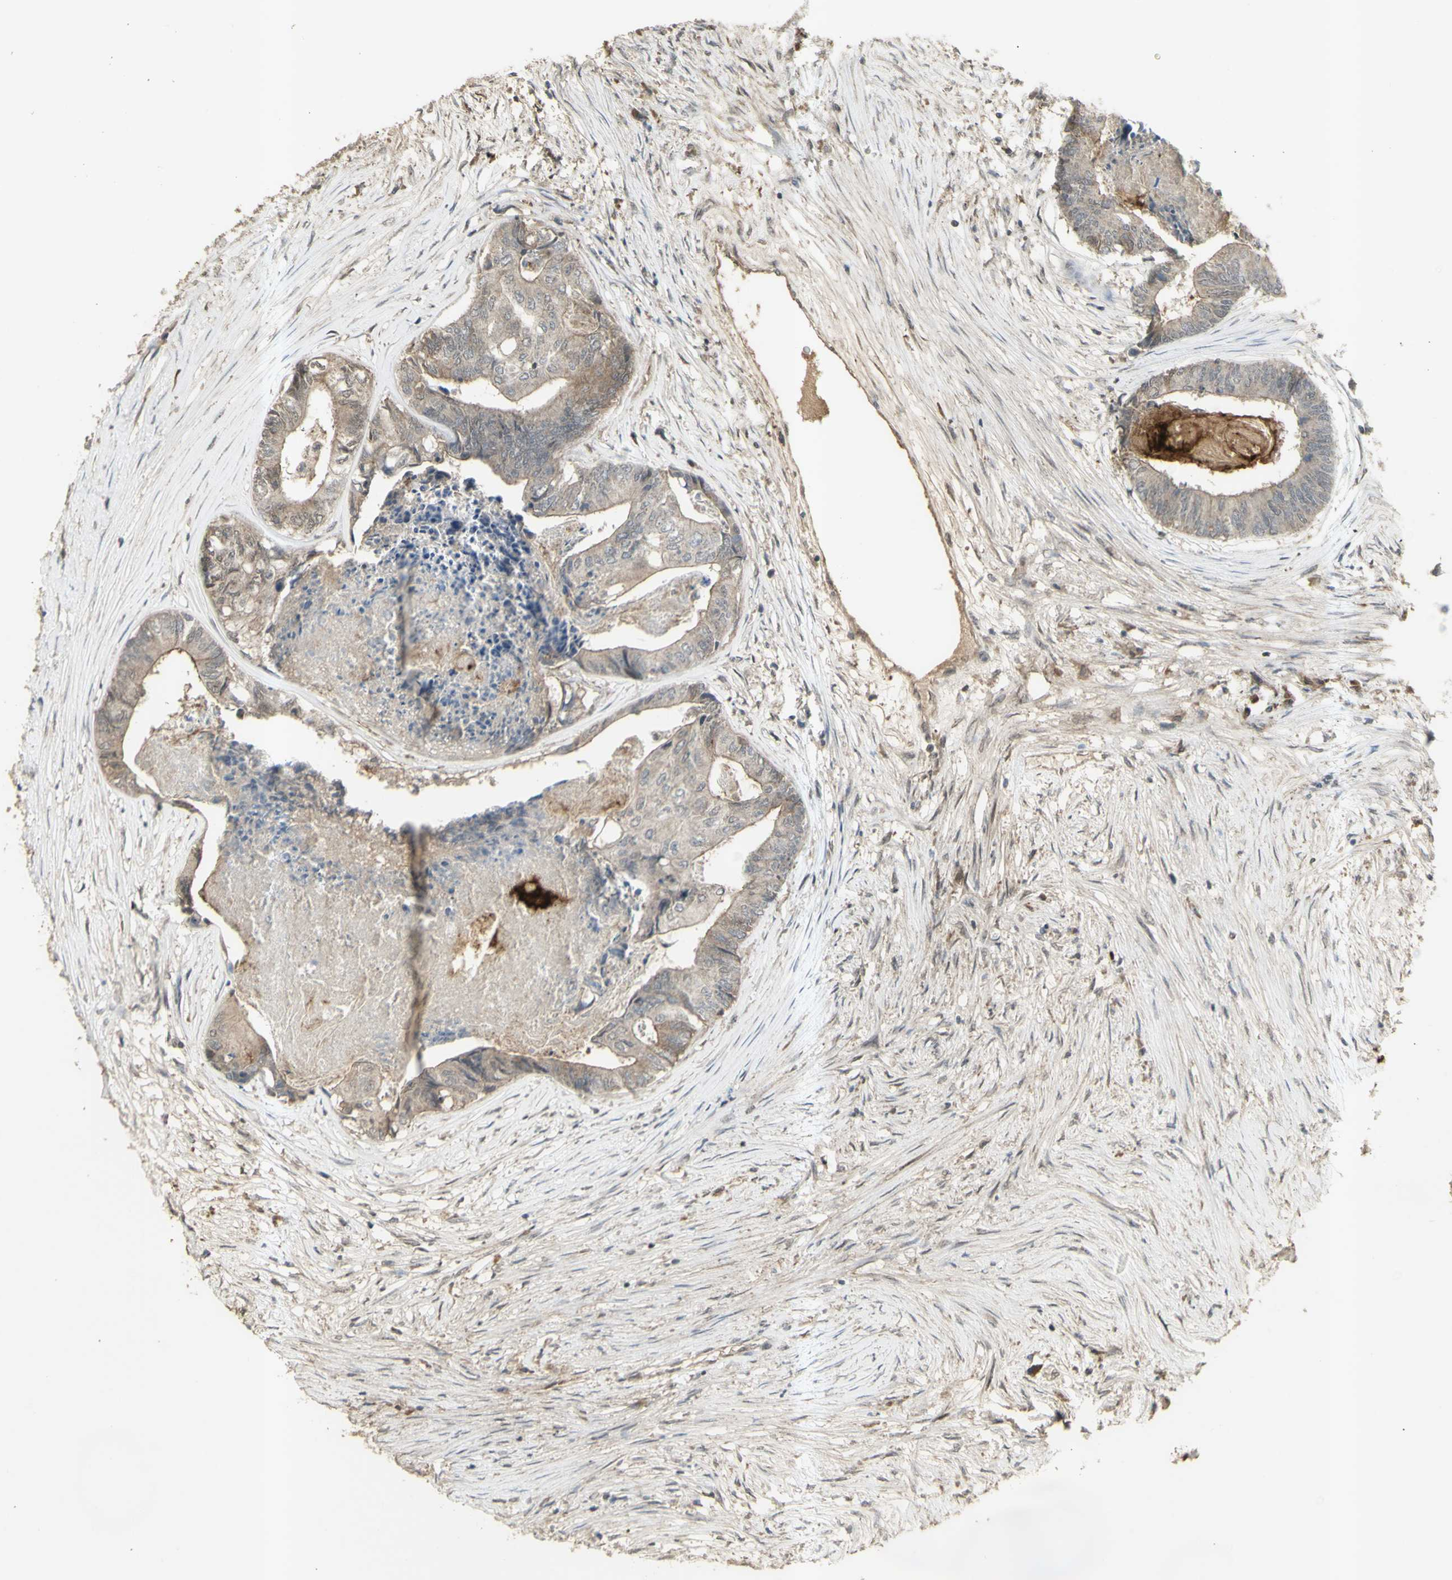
{"staining": {"intensity": "weak", "quantity": ">75%", "location": "cytoplasmic/membranous"}, "tissue": "colorectal cancer", "cell_type": "Tumor cells", "image_type": "cancer", "snomed": [{"axis": "morphology", "description": "Adenocarcinoma, NOS"}, {"axis": "topography", "description": "Rectum"}], "caption": "Protein staining of colorectal adenocarcinoma tissue shows weak cytoplasmic/membranous positivity in approximately >75% of tumor cells. Nuclei are stained in blue.", "gene": "ALOX12", "patient": {"sex": "male", "age": 63}}